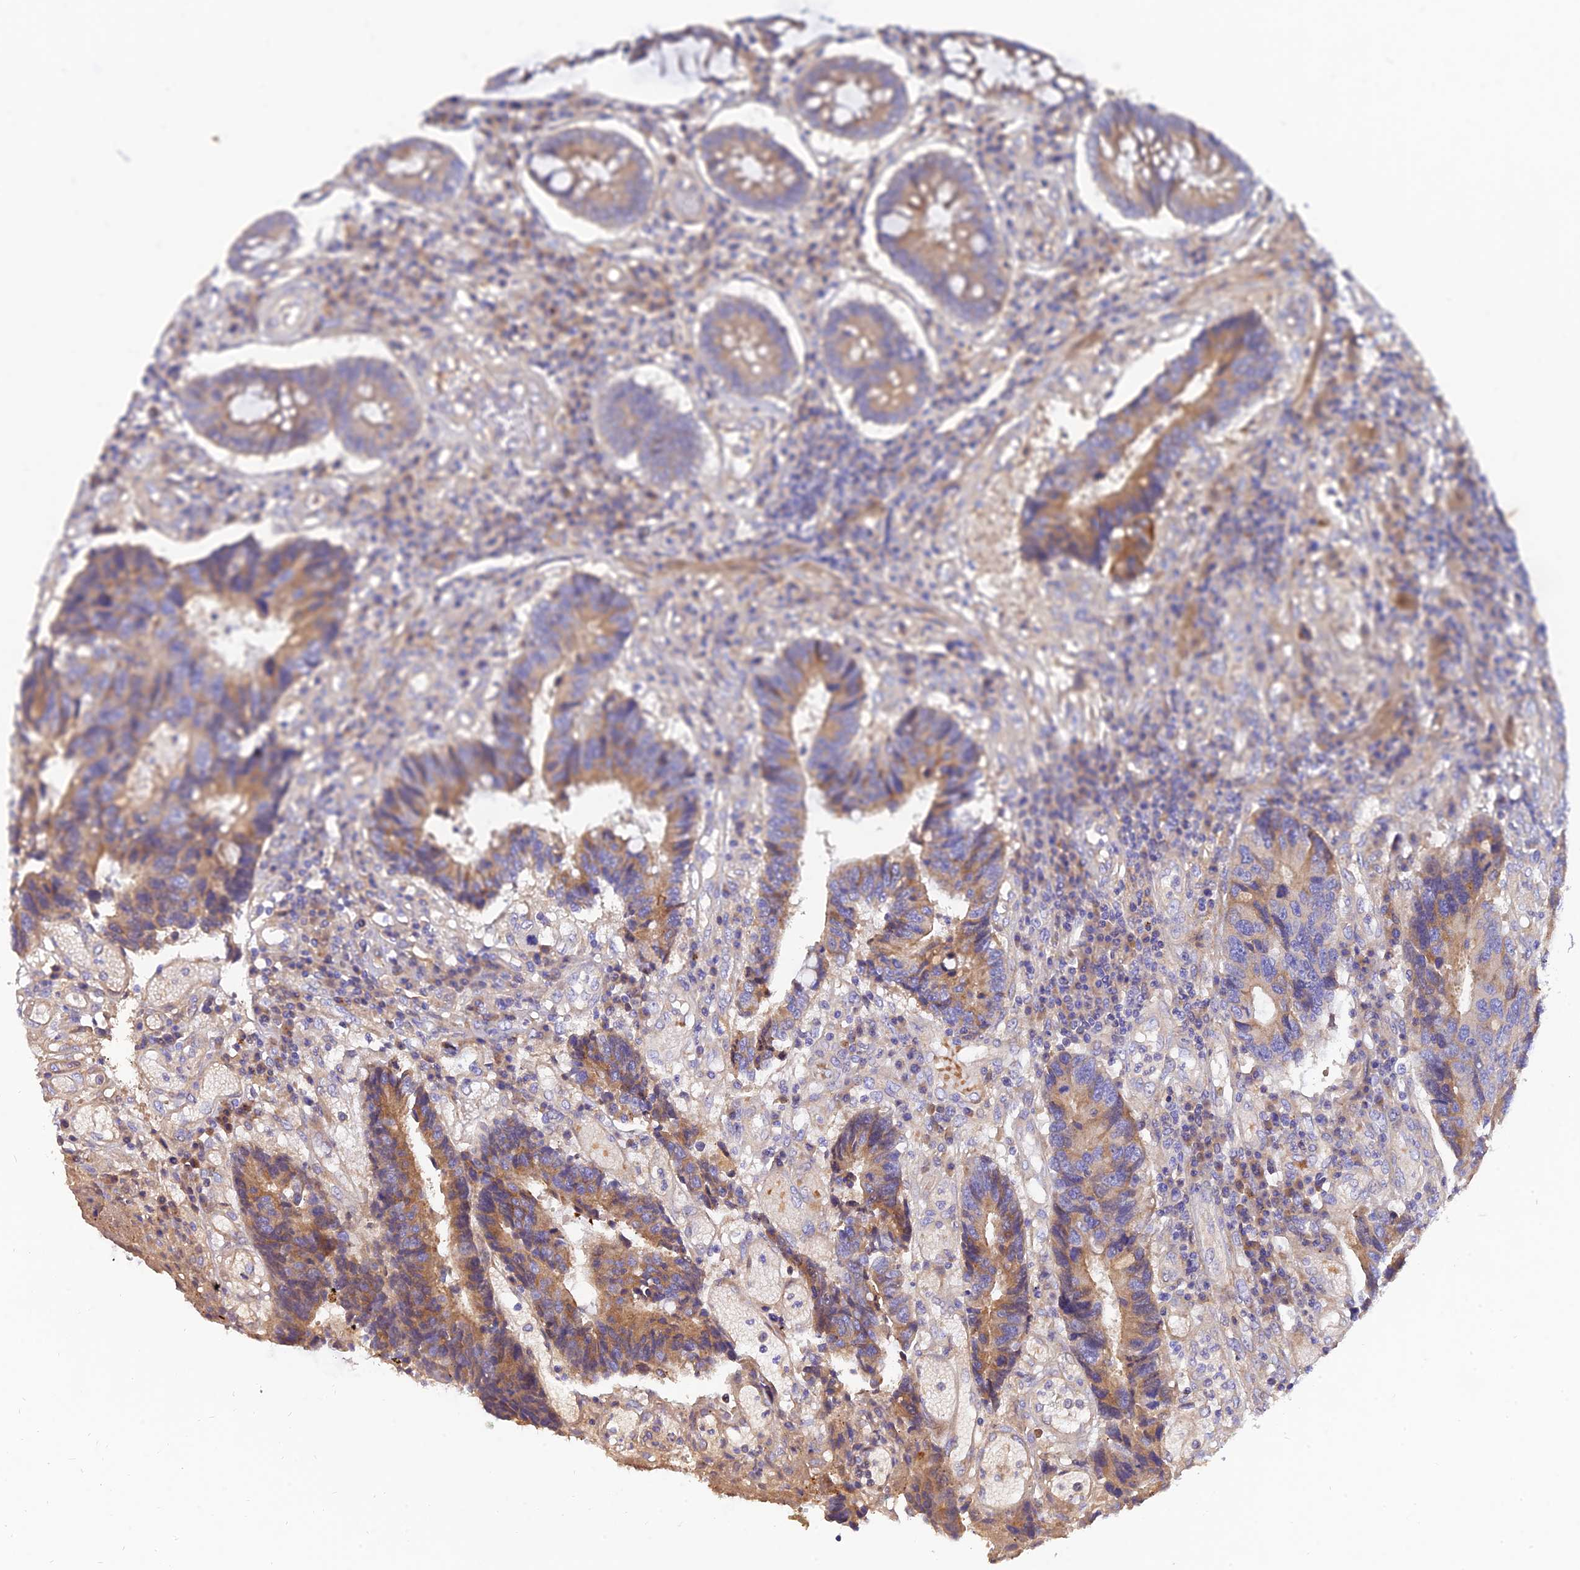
{"staining": {"intensity": "moderate", "quantity": "25%-75%", "location": "cytoplasmic/membranous"}, "tissue": "colorectal cancer", "cell_type": "Tumor cells", "image_type": "cancer", "snomed": [{"axis": "morphology", "description": "Adenocarcinoma, NOS"}, {"axis": "topography", "description": "Rectum"}], "caption": "Approximately 25%-75% of tumor cells in human colorectal adenocarcinoma reveal moderate cytoplasmic/membranous protein staining as visualized by brown immunohistochemical staining.", "gene": "MROH1", "patient": {"sex": "male", "age": 84}}